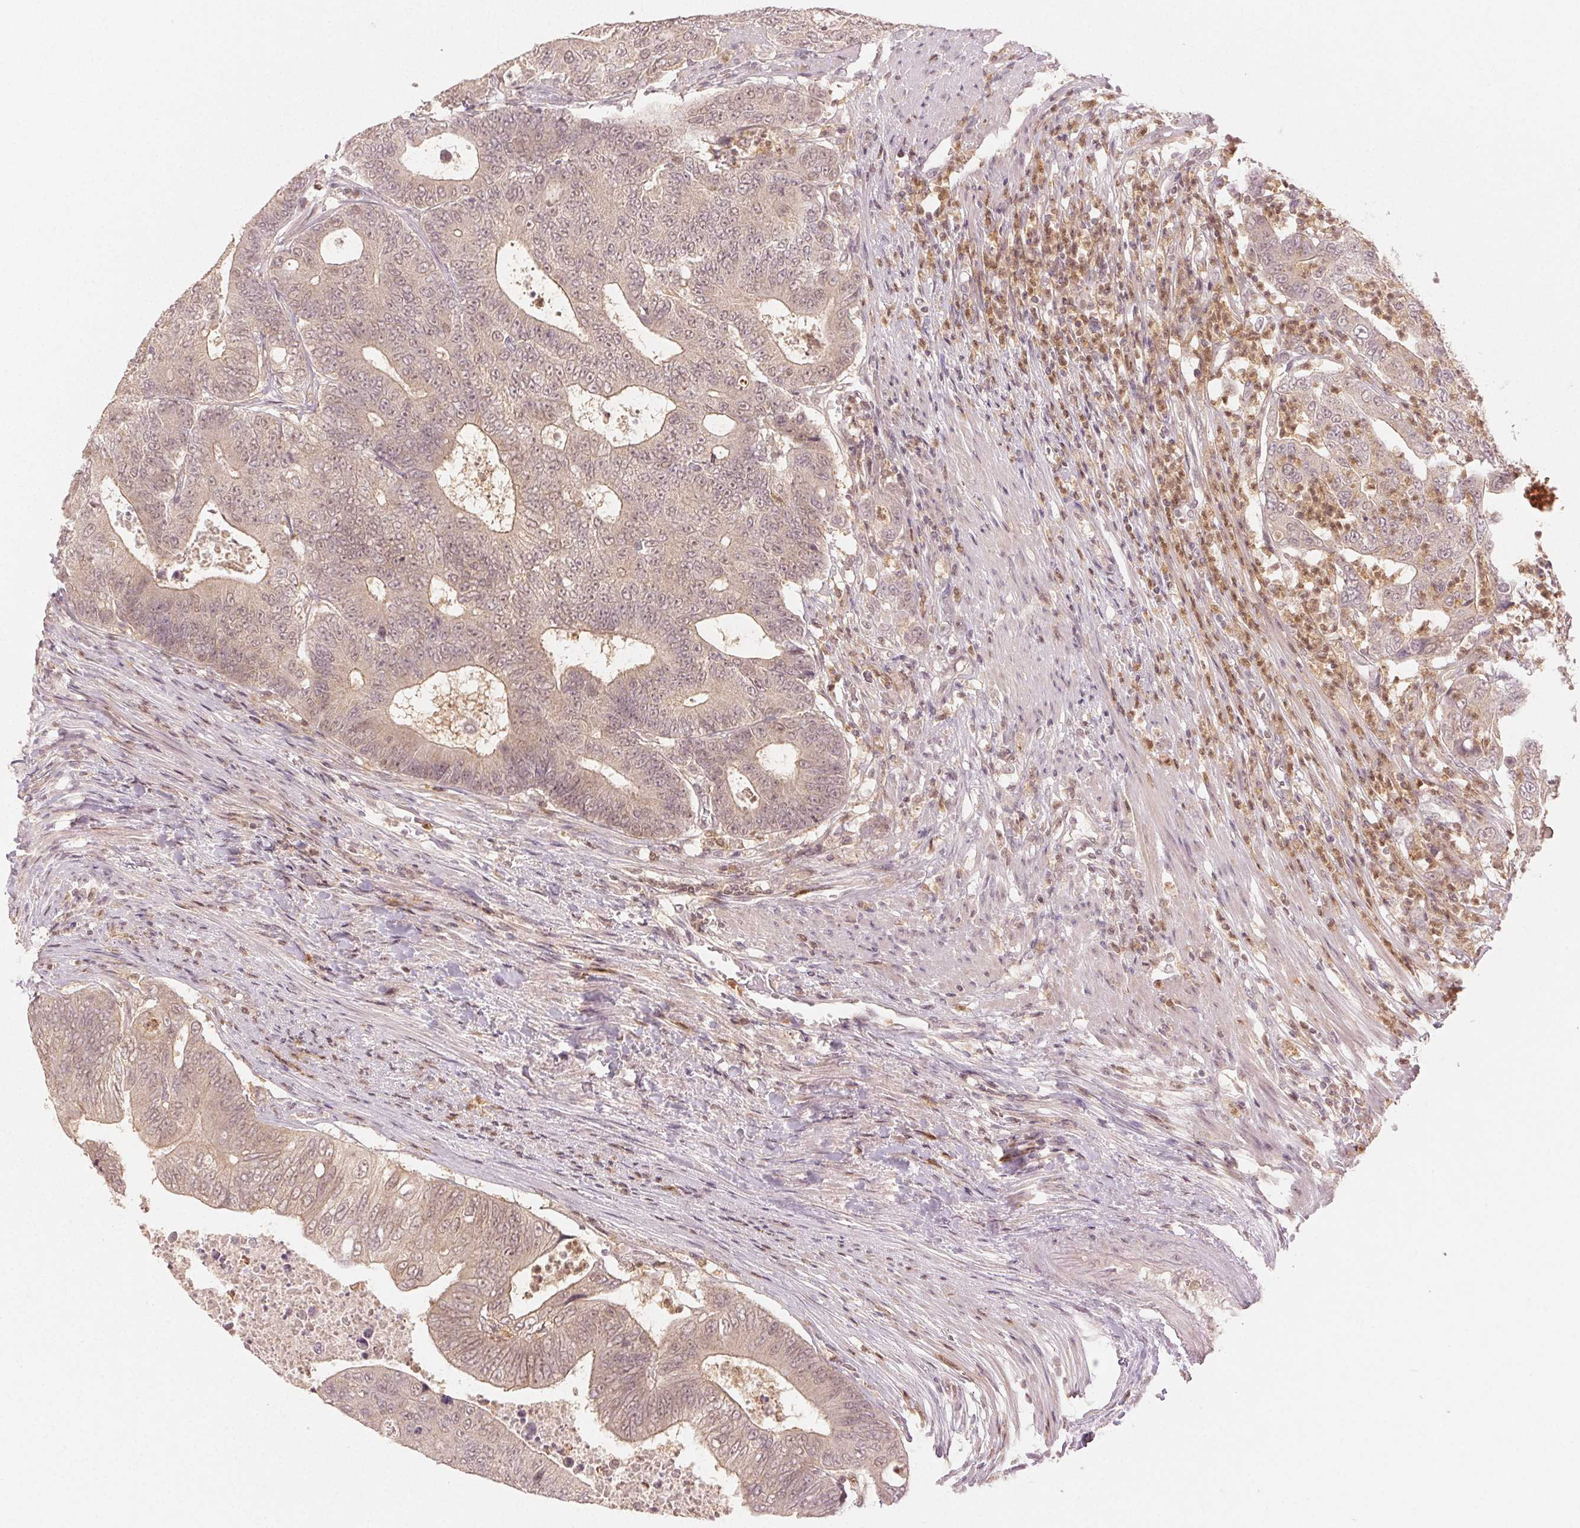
{"staining": {"intensity": "weak", "quantity": "25%-75%", "location": "cytoplasmic/membranous,nuclear"}, "tissue": "colorectal cancer", "cell_type": "Tumor cells", "image_type": "cancer", "snomed": [{"axis": "morphology", "description": "Adenocarcinoma, NOS"}, {"axis": "topography", "description": "Colon"}], "caption": "Immunohistochemistry photomicrograph of neoplastic tissue: colorectal cancer stained using immunohistochemistry shows low levels of weak protein expression localized specifically in the cytoplasmic/membranous and nuclear of tumor cells, appearing as a cytoplasmic/membranous and nuclear brown color.", "gene": "MAPK14", "patient": {"sex": "female", "age": 48}}